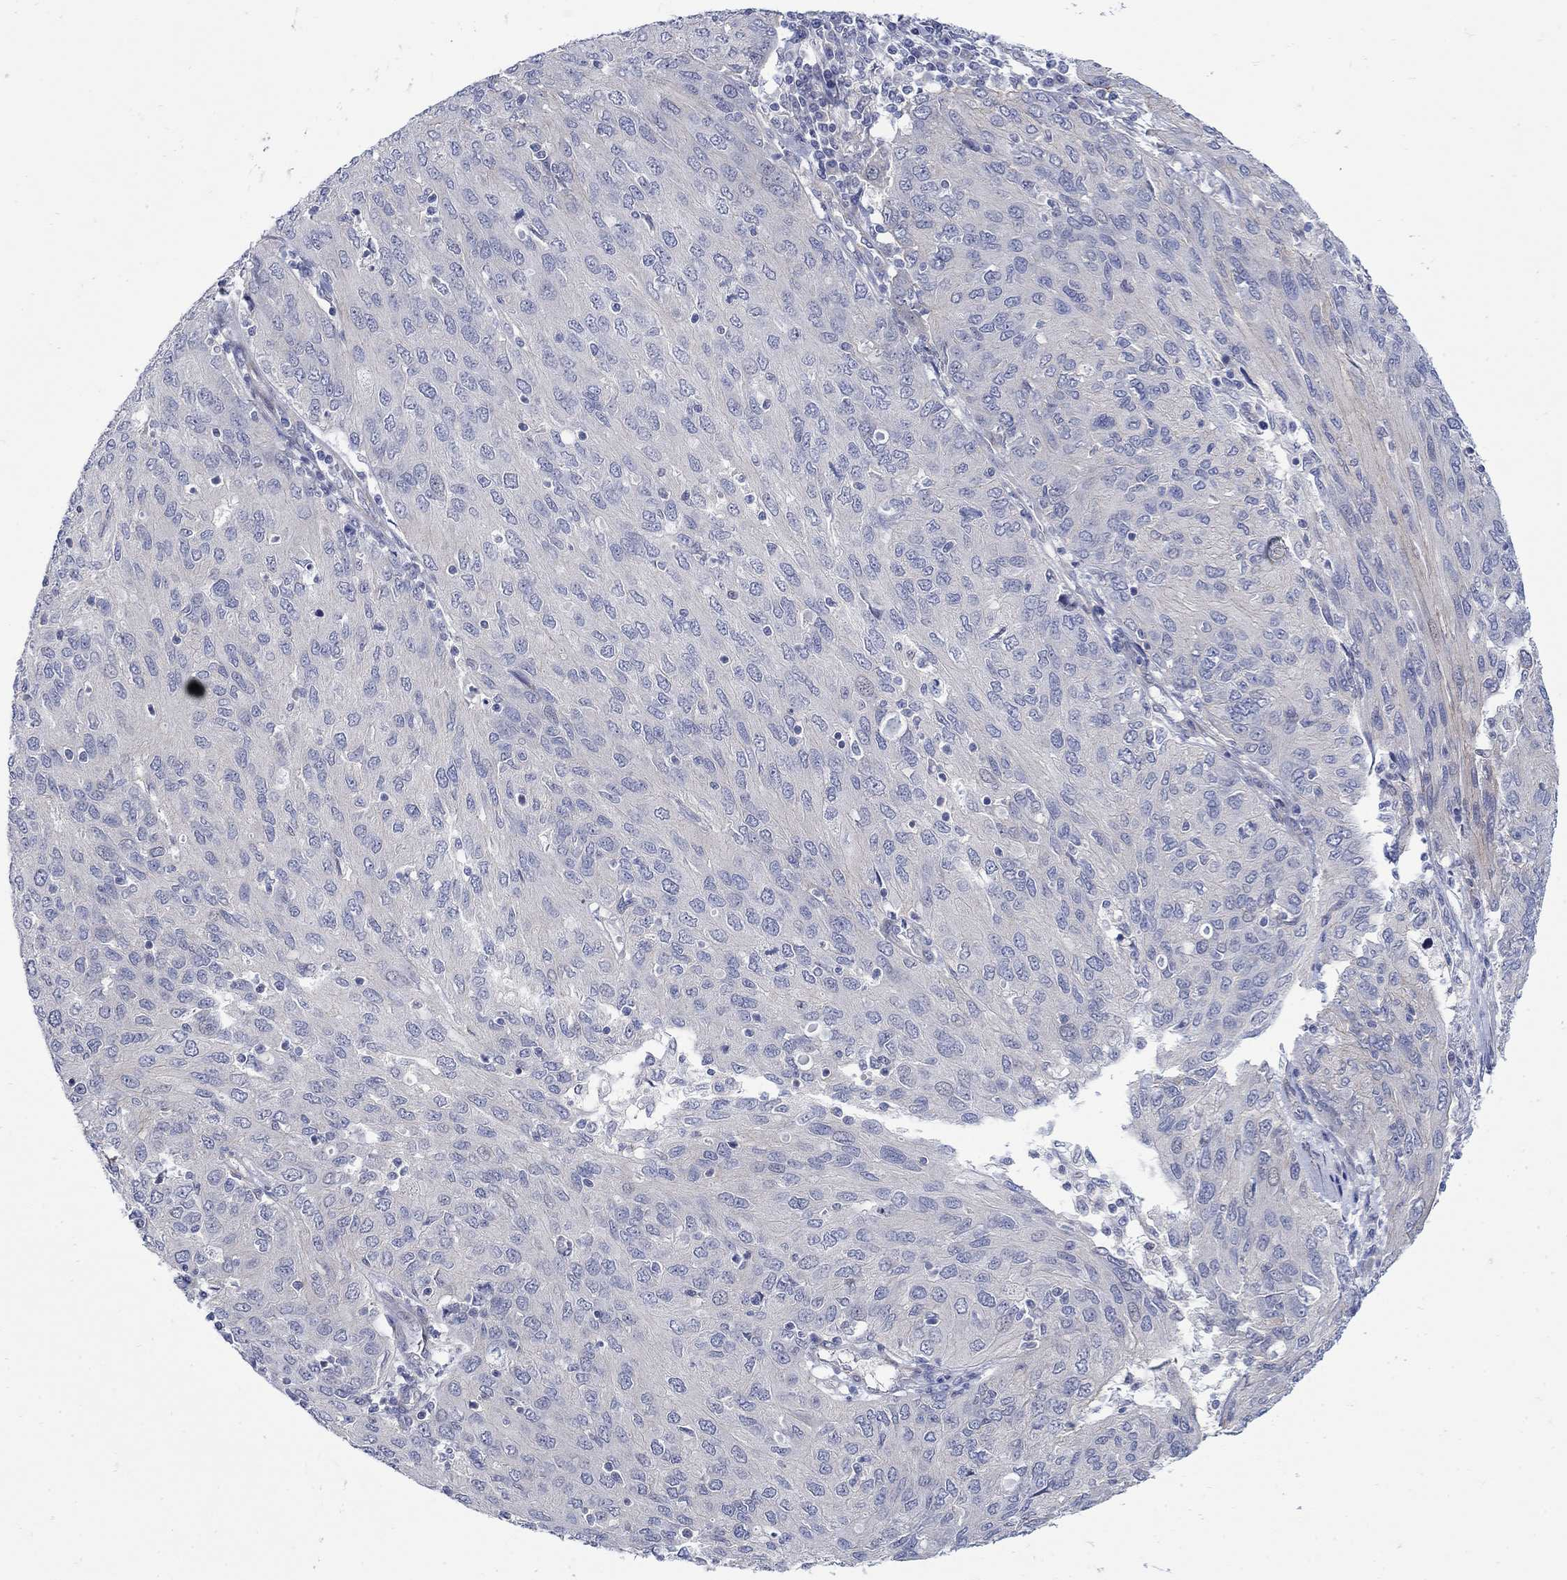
{"staining": {"intensity": "weak", "quantity": "<25%", "location": "cytoplasmic/membranous"}, "tissue": "ovarian cancer", "cell_type": "Tumor cells", "image_type": "cancer", "snomed": [{"axis": "morphology", "description": "Carcinoma, endometroid"}, {"axis": "topography", "description": "Ovary"}], "caption": "Endometroid carcinoma (ovarian) was stained to show a protein in brown. There is no significant positivity in tumor cells.", "gene": "SCN7A", "patient": {"sex": "female", "age": 50}}